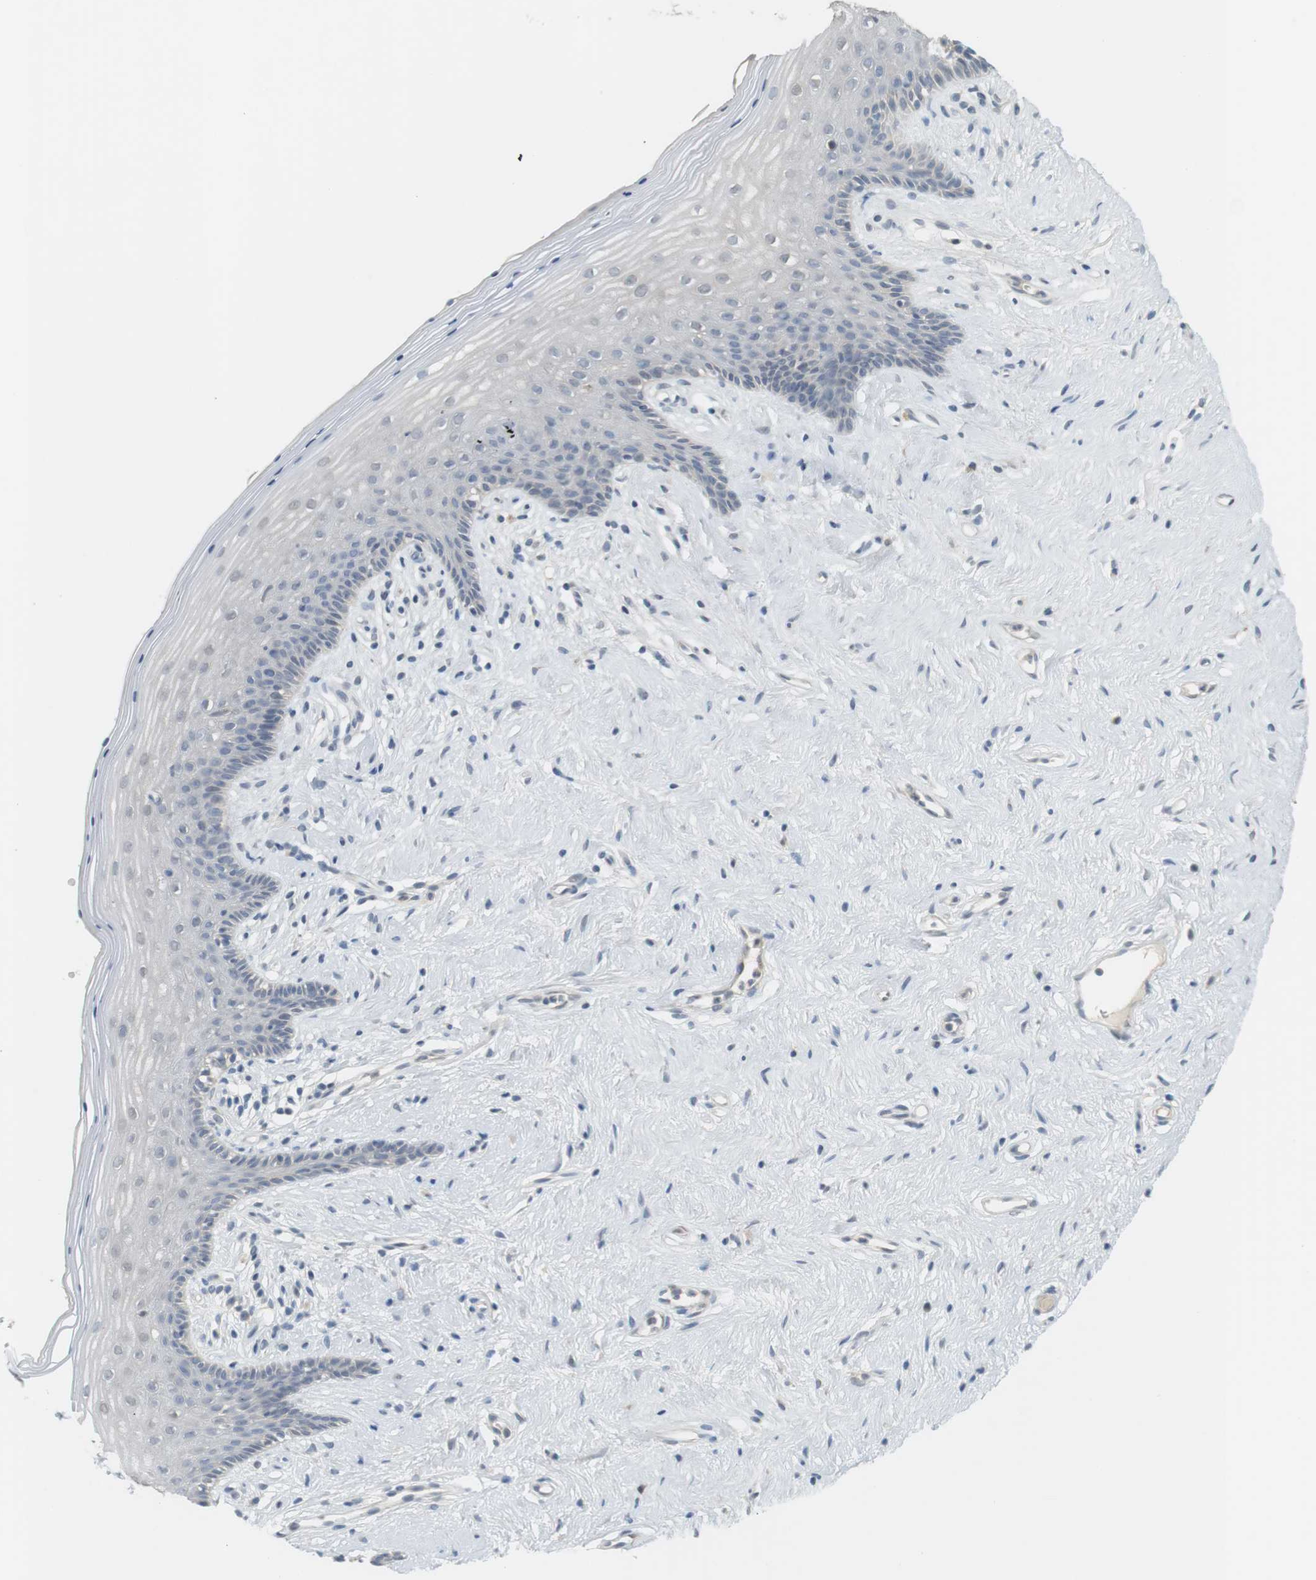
{"staining": {"intensity": "negative", "quantity": "none", "location": "none"}, "tissue": "vagina", "cell_type": "Squamous epithelial cells", "image_type": "normal", "snomed": [{"axis": "morphology", "description": "Normal tissue, NOS"}, {"axis": "topography", "description": "Vagina"}], "caption": "Human vagina stained for a protein using immunohistochemistry shows no staining in squamous epithelial cells.", "gene": "CREB3L2", "patient": {"sex": "female", "age": 44}}